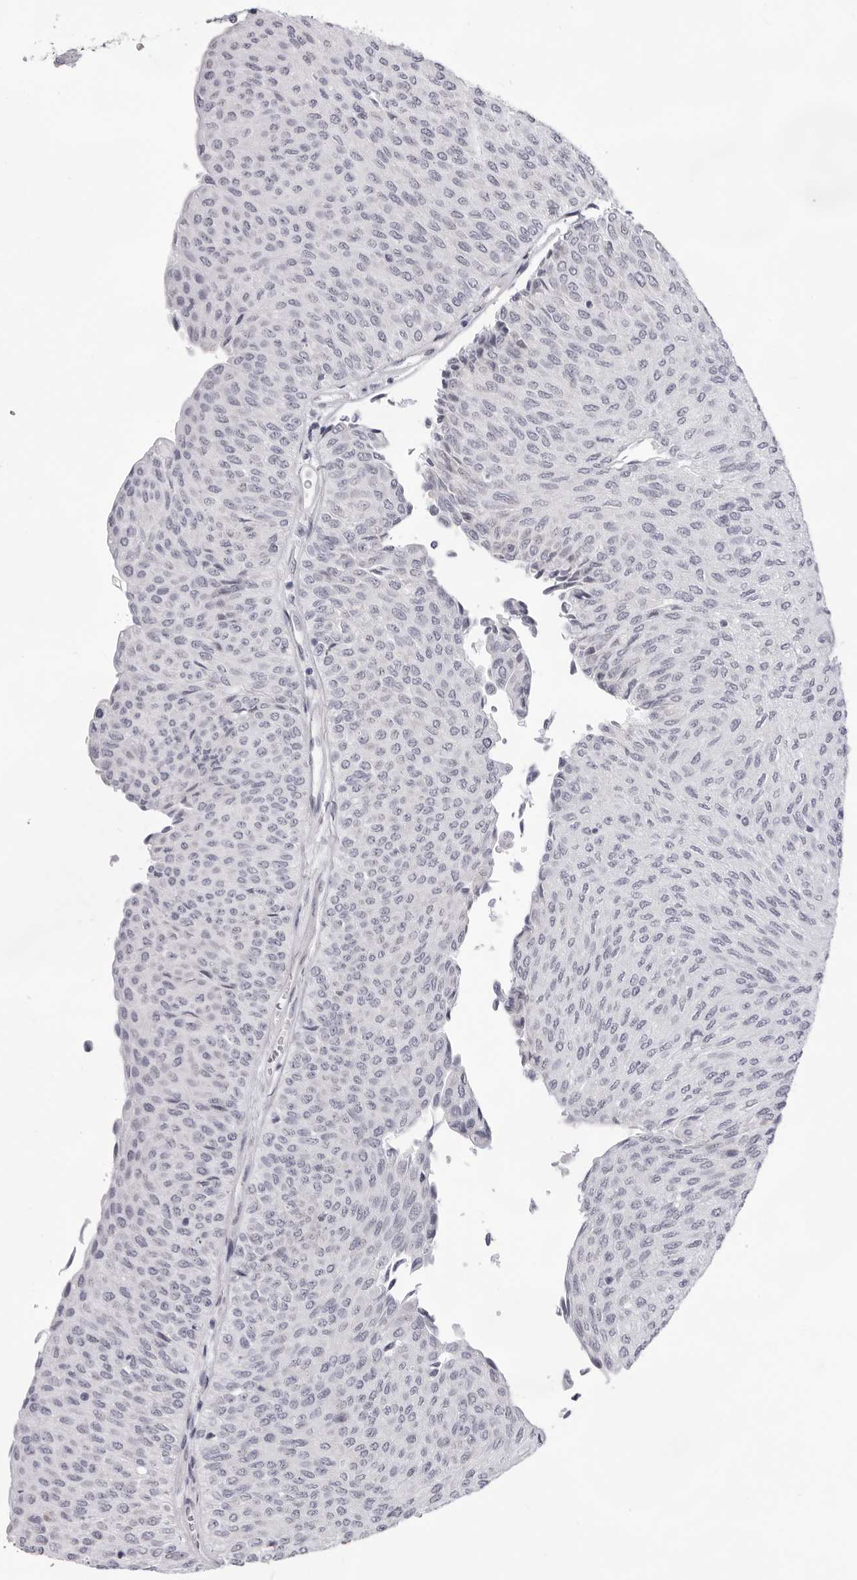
{"staining": {"intensity": "negative", "quantity": "none", "location": "none"}, "tissue": "urothelial cancer", "cell_type": "Tumor cells", "image_type": "cancer", "snomed": [{"axis": "morphology", "description": "Urothelial carcinoma, Low grade"}, {"axis": "topography", "description": "Urinary bladder"}], "caption": "A high-resolution image shows immunohistochemistry staining of urothelial cancer, which shows no significant staining in tumor cells.", "gene": "SMIM2", "patient": {"sex": "male", "age": 78}}